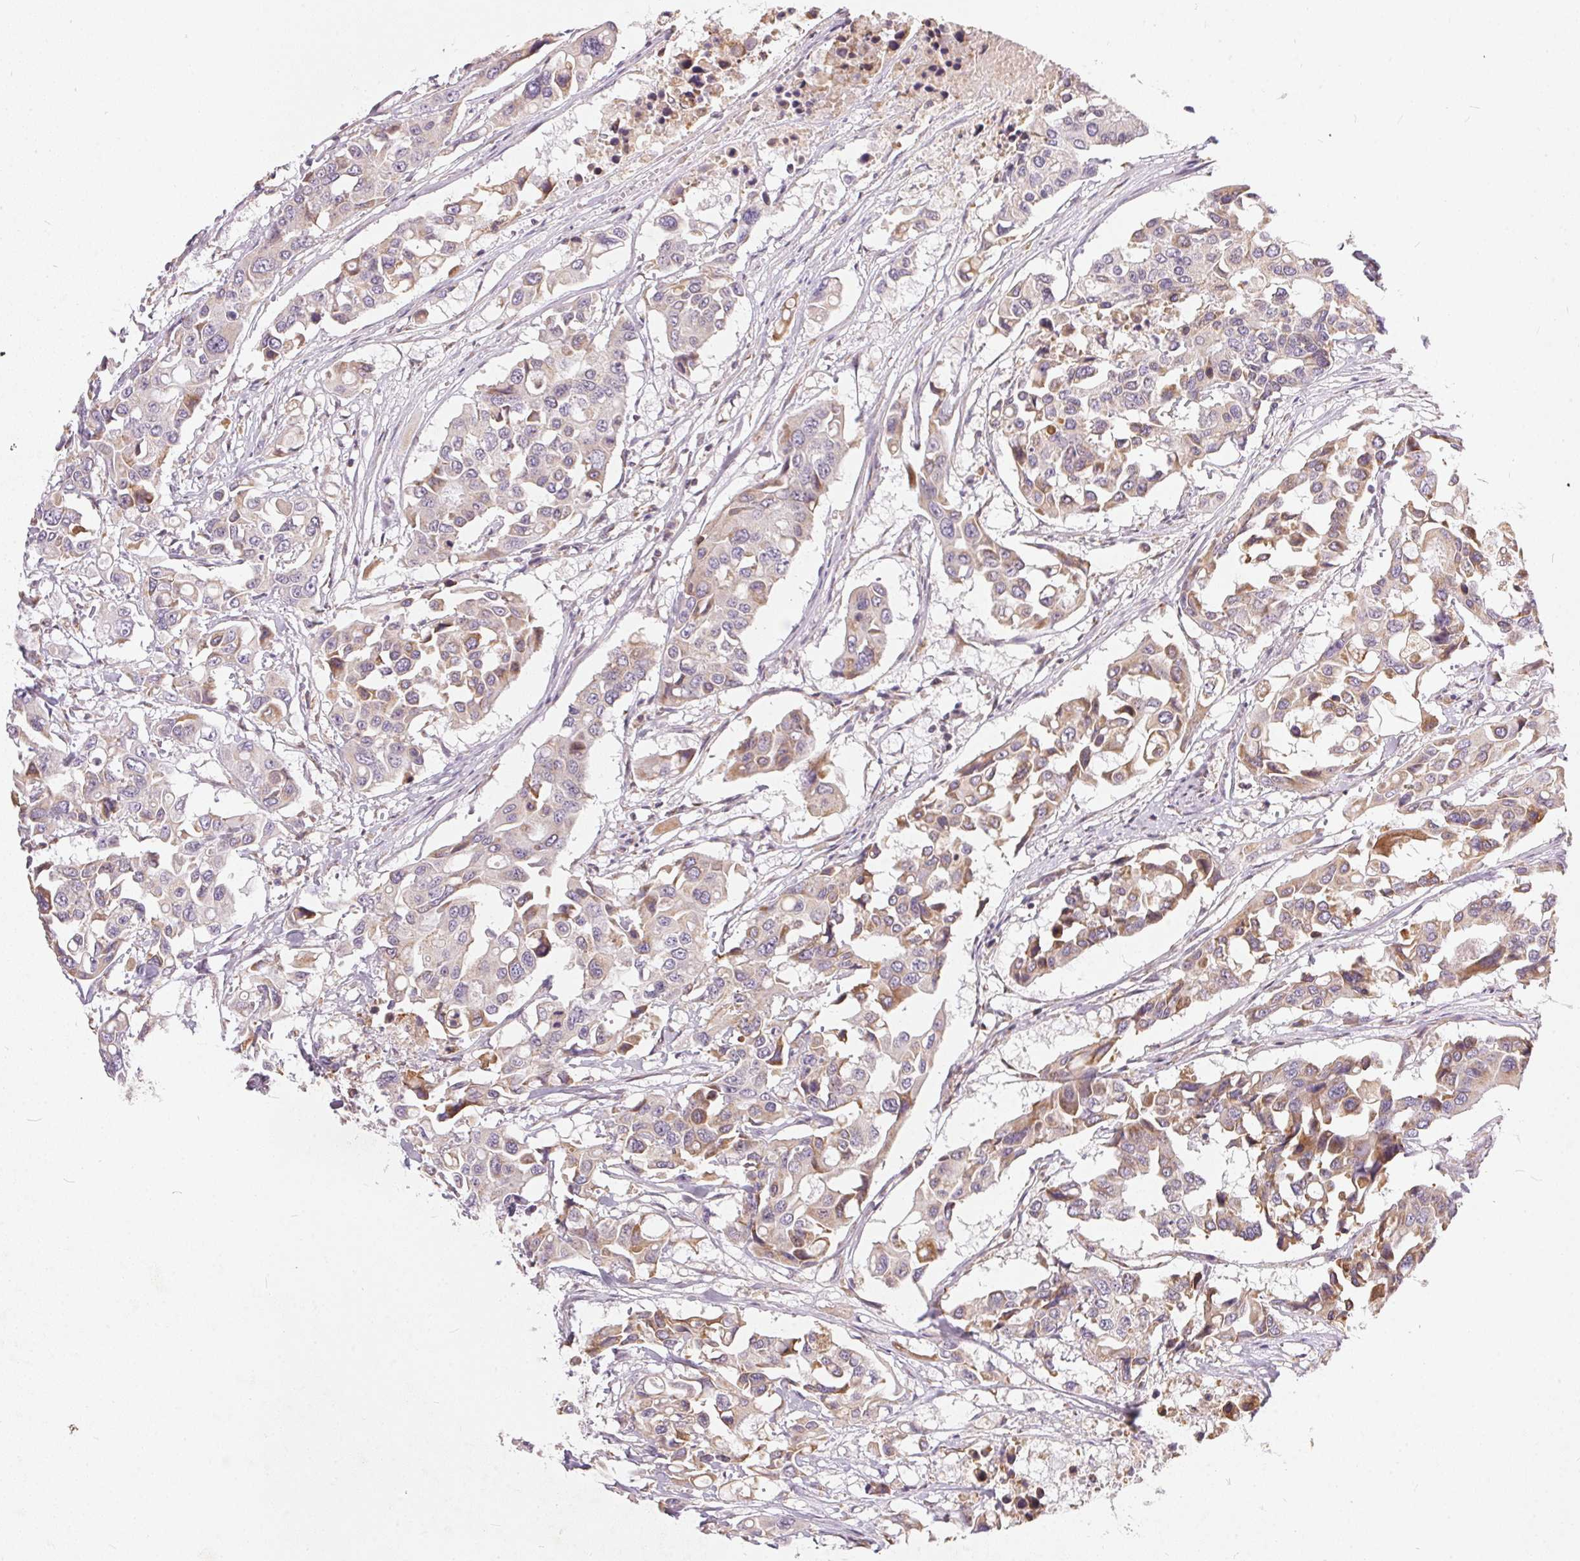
{"staining": {"intensity": "weak", "quantity": "25%-75%", "location": "cytoplasmic/membranous"}, "tissue": "colorectal cancer", "cell_type": "Tumor cells", "image_type": "cancer", "snomed": [{"axis": "morphology", "description": "Adenocarcinoma, NOS"}, {"axis": "topography", "description": "Colon"}], "caption": "A brown stain highlights weak cytoplasmic/membranous positivity of a protein in human colorectal cancer (adenocarcinoma) tumor cells.", "gene": "VWA5B2", "patient": {"sex": "male", "age": 77}}